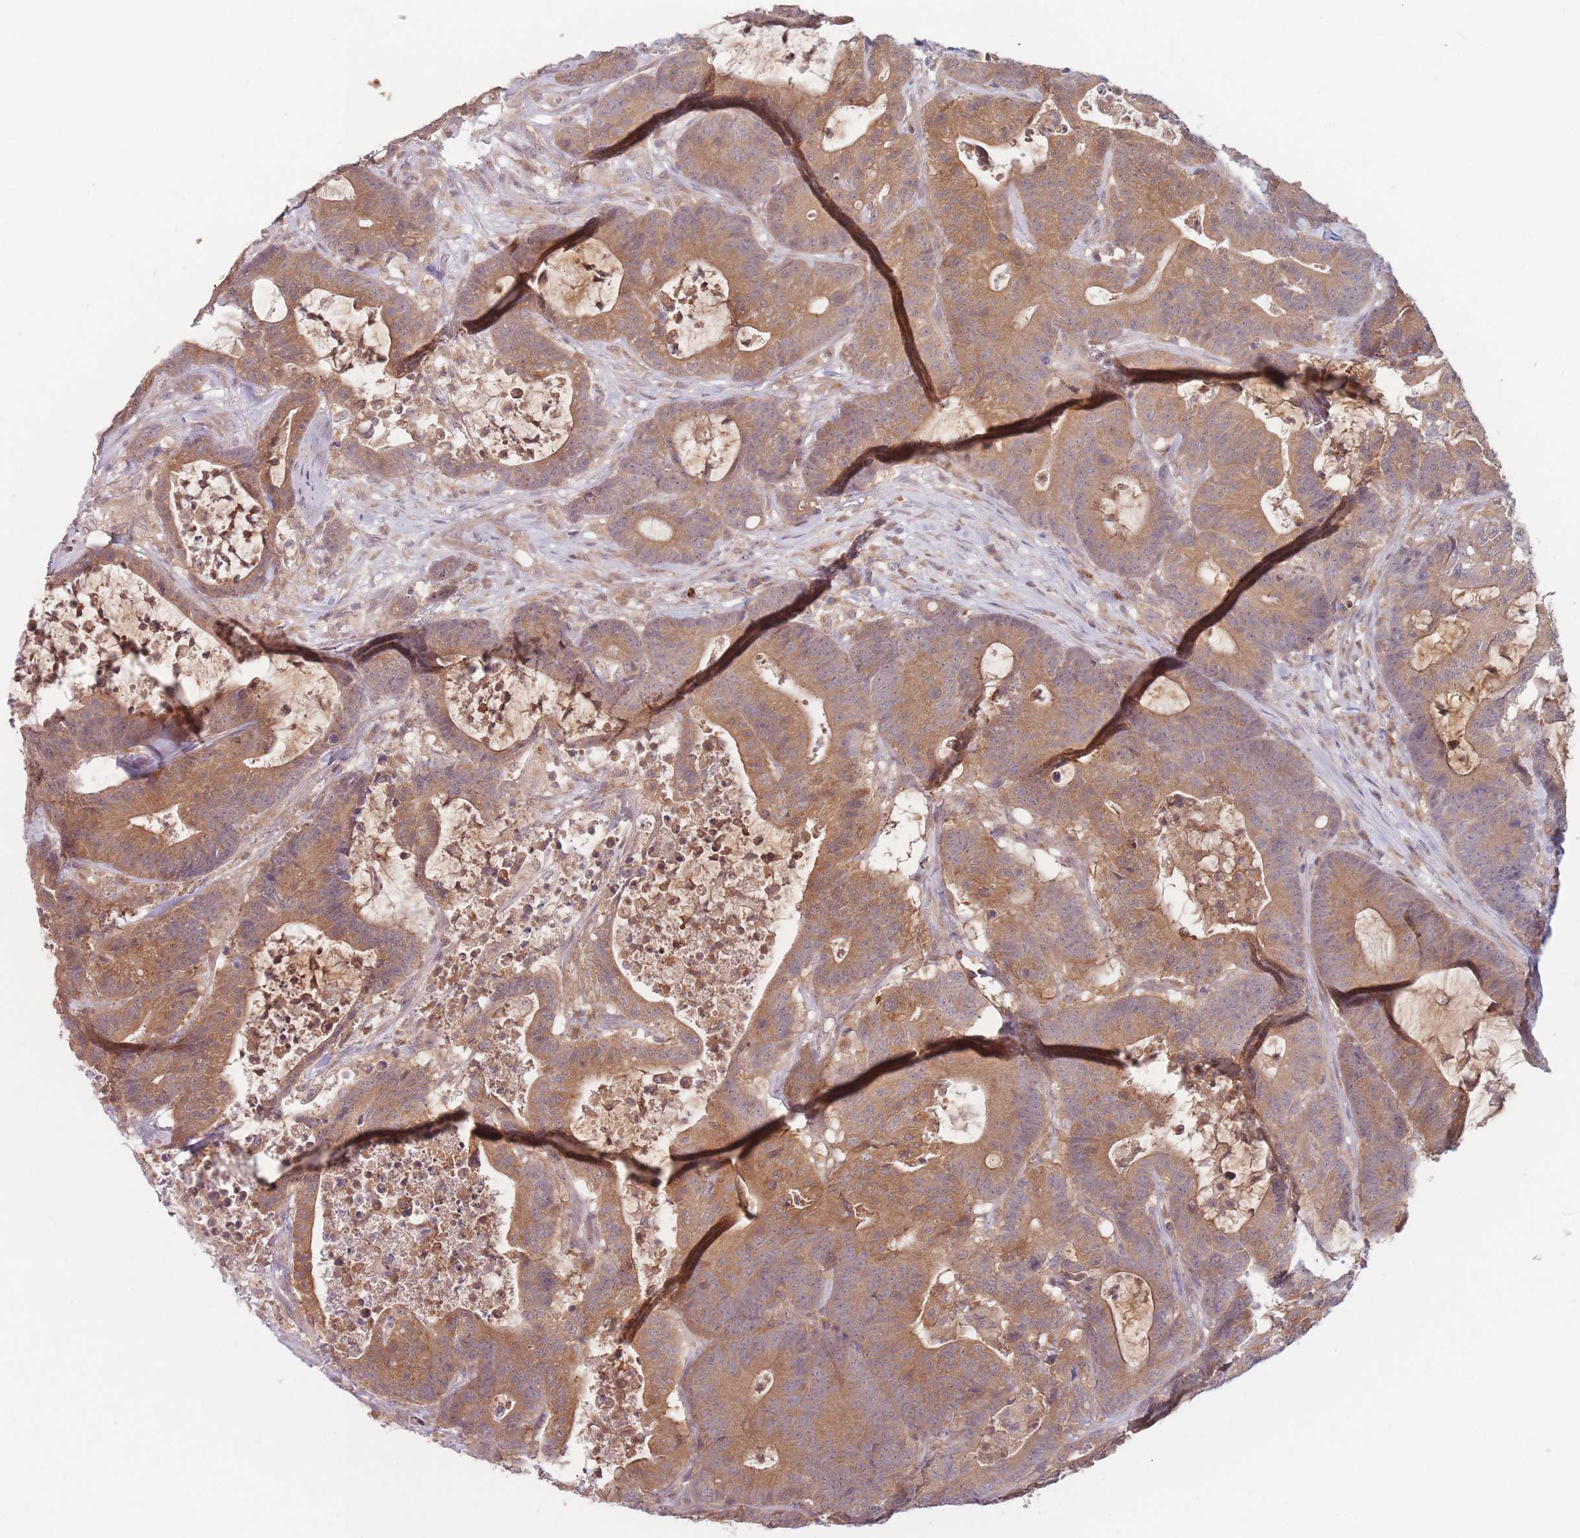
{"staining": {"intensity": "moderate", "quantity": ">75%", "location": "cytoplasmic/membranous"}, "tissue": "colorectal cancer", "cell_type": "Tumor cells", "image_type": "cancer", "snomed": [{"axis": "morphology", "description": "Adenocarcinoma, NOS"}, {"axis": "topography", "description": "Colon"}], "caption": "This is an image of immunohistochemistry staining of colorectal cancer, which shows moderate staining in the cytoplasmic/membranous of tumor cells.", "gene": "PPM1A", "patient": {"sex": "female", "age": 84}}